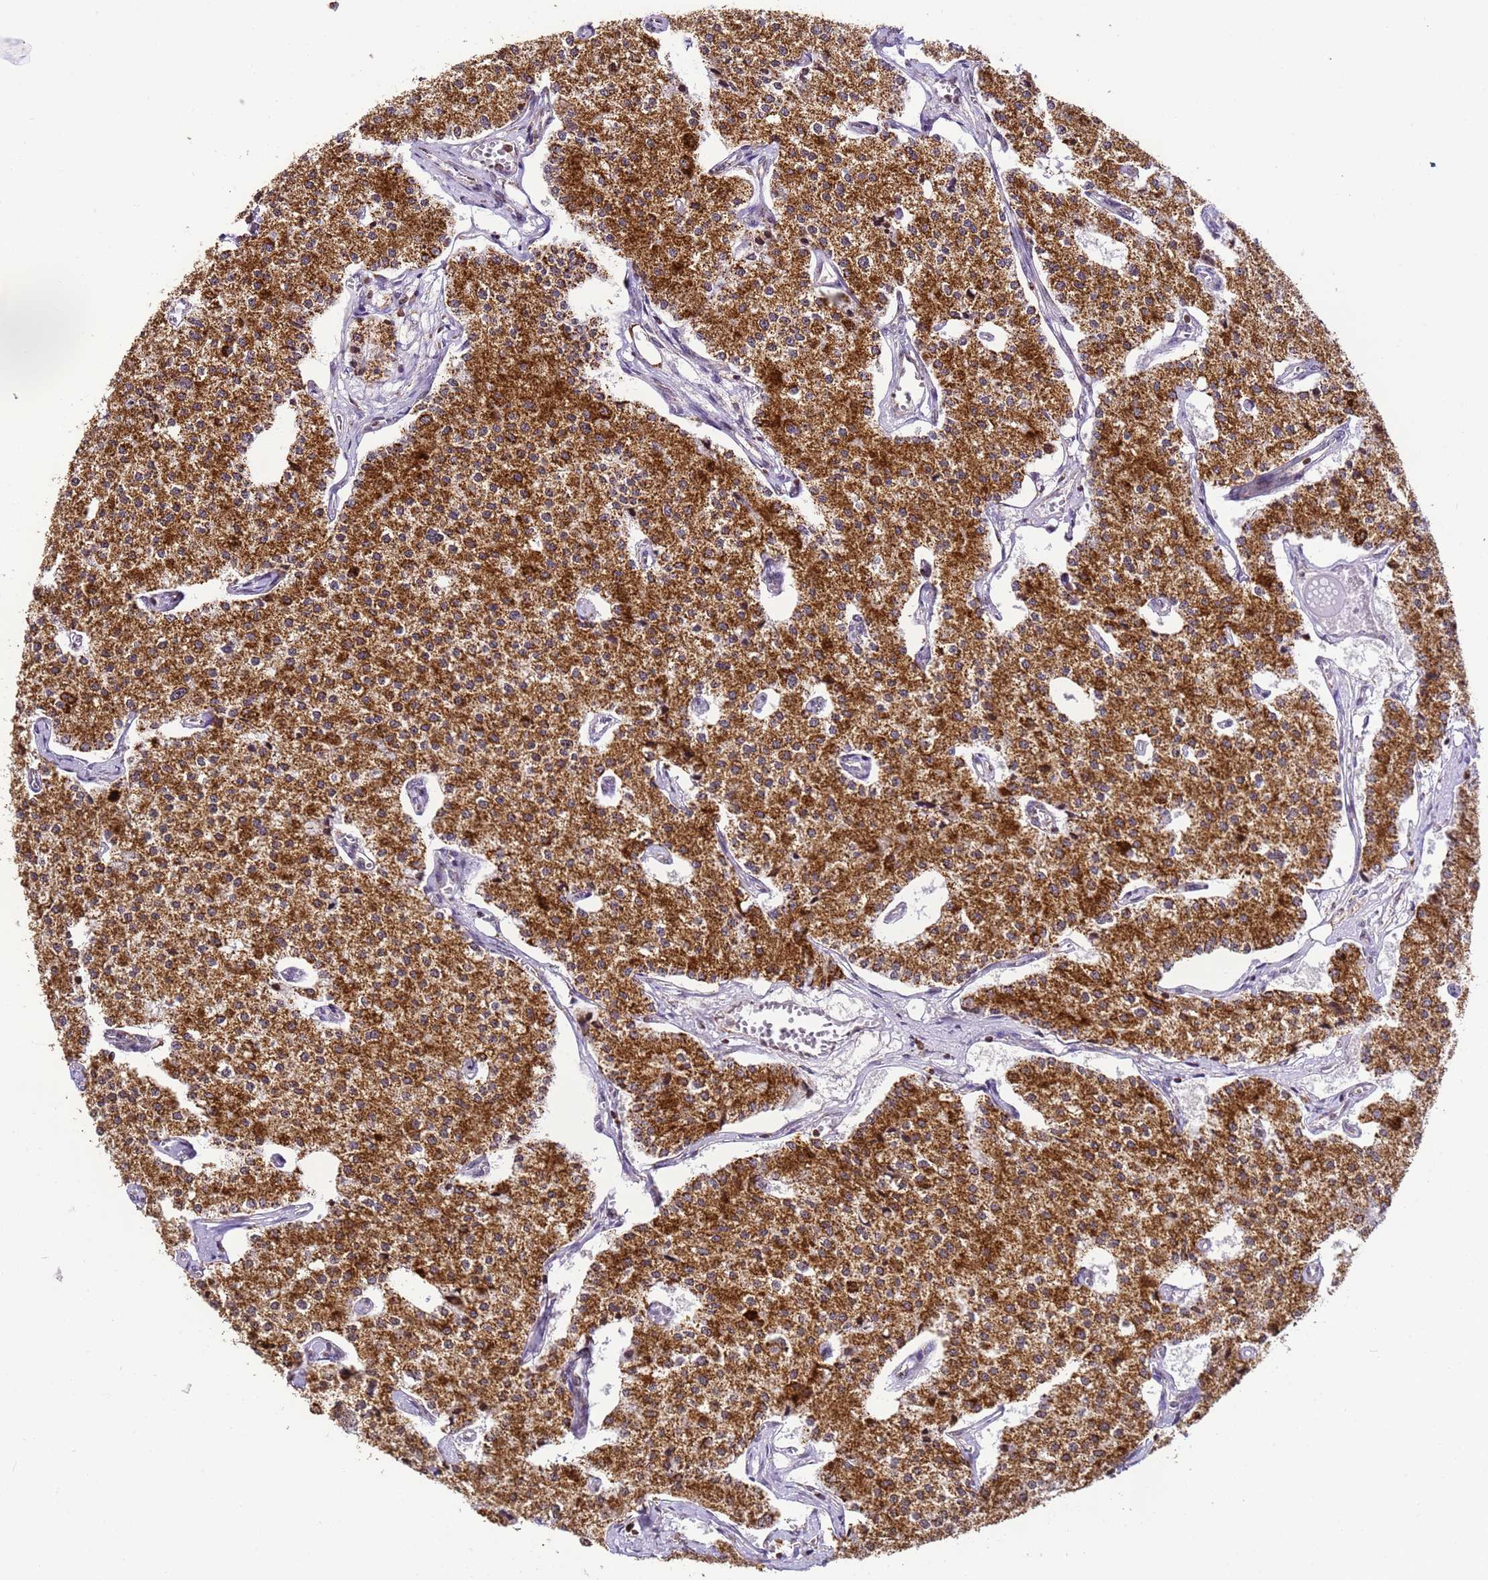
{"staining": {"intensity": "strong", "quantity": ">75%", "location": "cytoplasmic/membranous"}, "tissue": "carcinoid", "cell_type": "Tumor cells", "image_type": "cancer", "snomed": [{"axis": "morphology", "description": "Carcinoid, malignant, NOS"}, {"axis": "topography", "description": "Colon"}], "caption": "Protein staining demonstrates strong cytoplasmic/membranous expression in approximately >75% of tumor cells in carcinoid.", "gene": "HSPE1", "patient": {"sex": "female", "age": 52}}